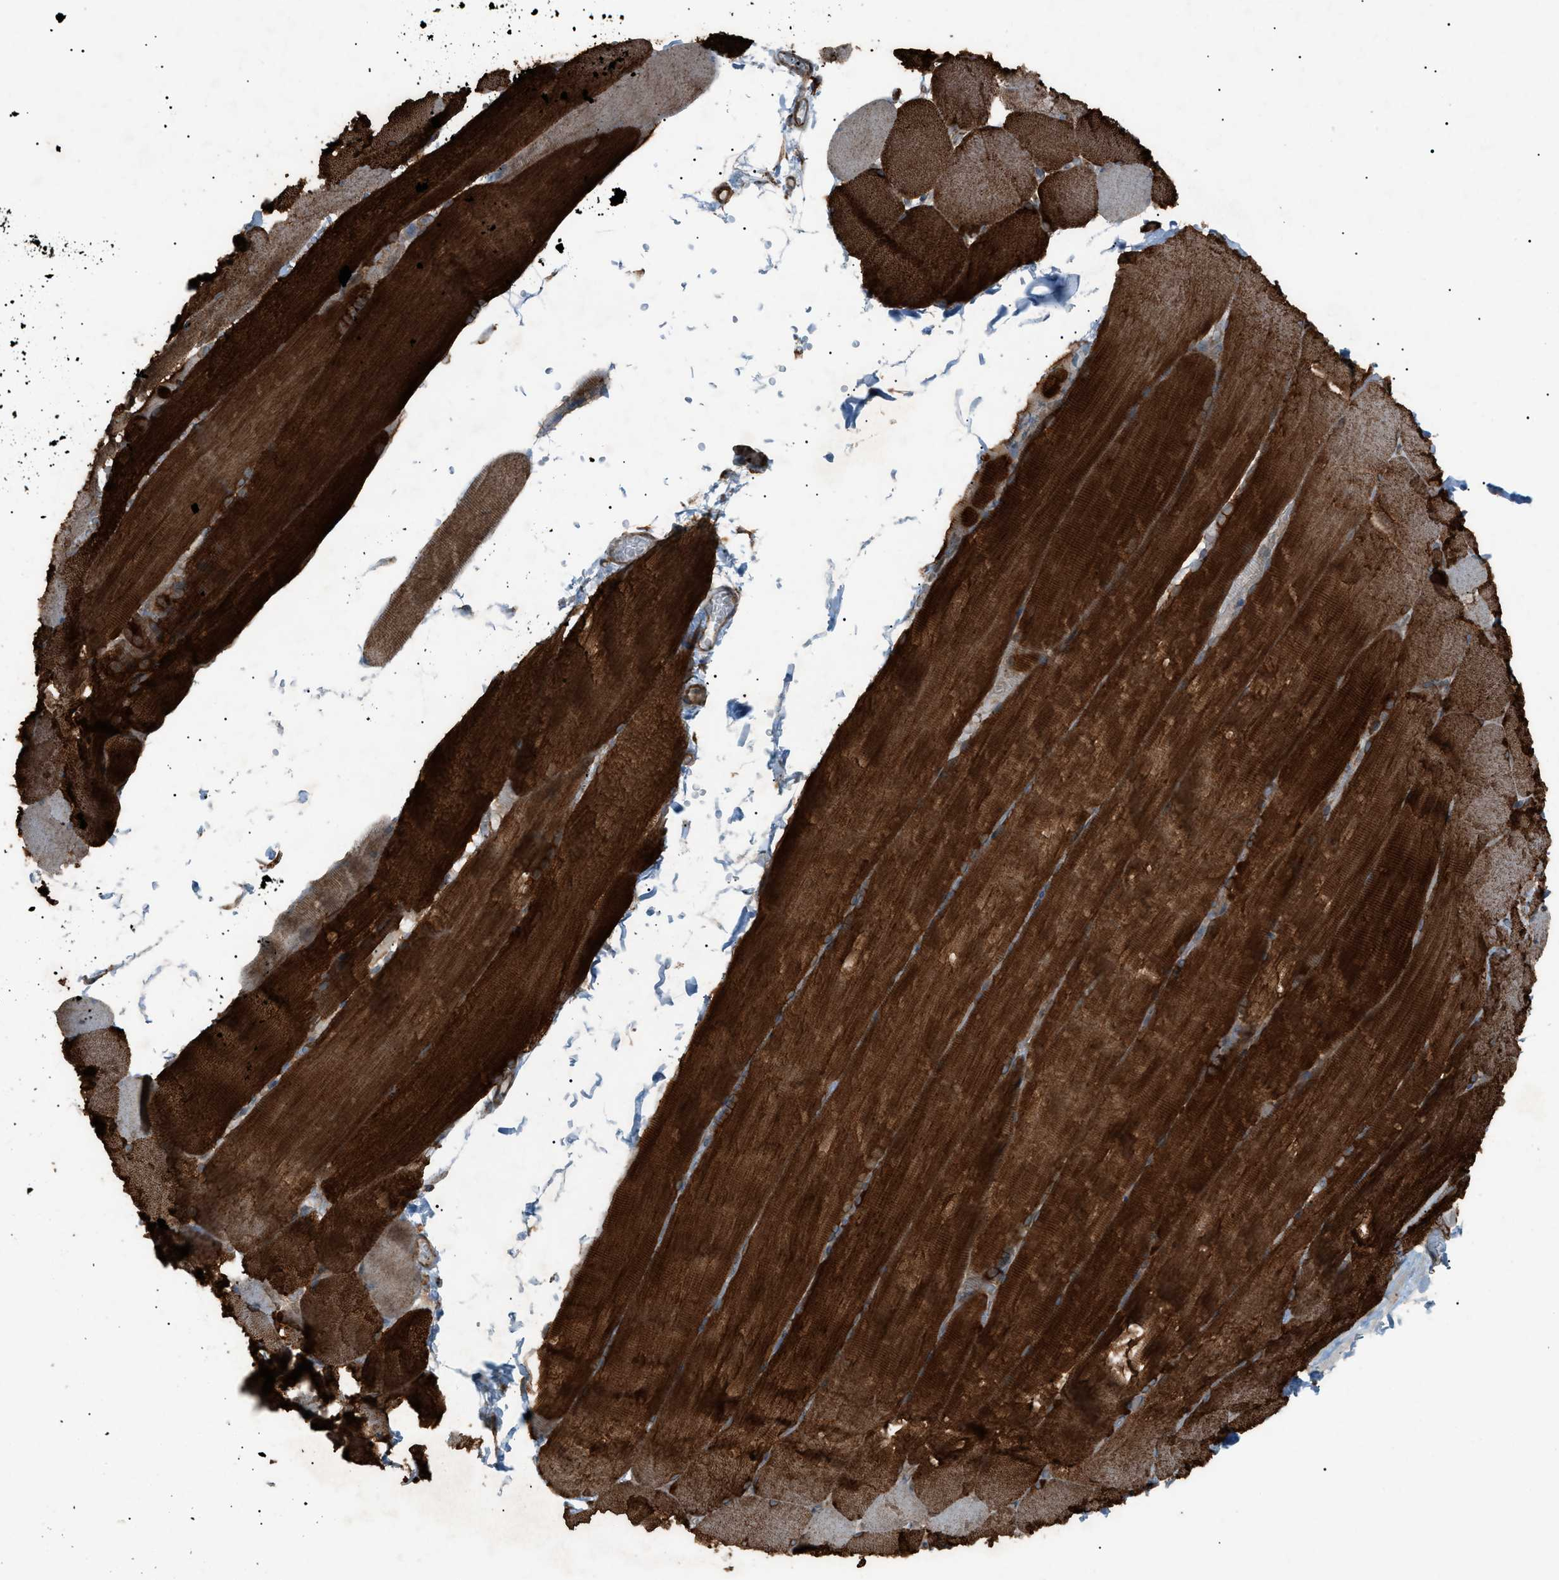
{"staining": {"intensity": "strong", "quantity": ">75%", "location": "cytoplasmic/membranous"}, "tissue": "skeletal muscle", "cell_type": "Myocytes", "image_type": "normal", "snomed": [{"axis": "morphology", "description": "Normal tissue, NOS"}, {"axis": "topography", "description": "Skin"}, {"axis": "topography", "description": "Skeletal muscle"}], "caption": "Strong cytoplasmic/membranous positivity for a protein is seen in about >75% of myocytes of unremarkable skeletal muscle using immunohistochemistry (IHC).", "gene": "C1GALT1C1", "patient": {"sex": "male", "age": 83}}